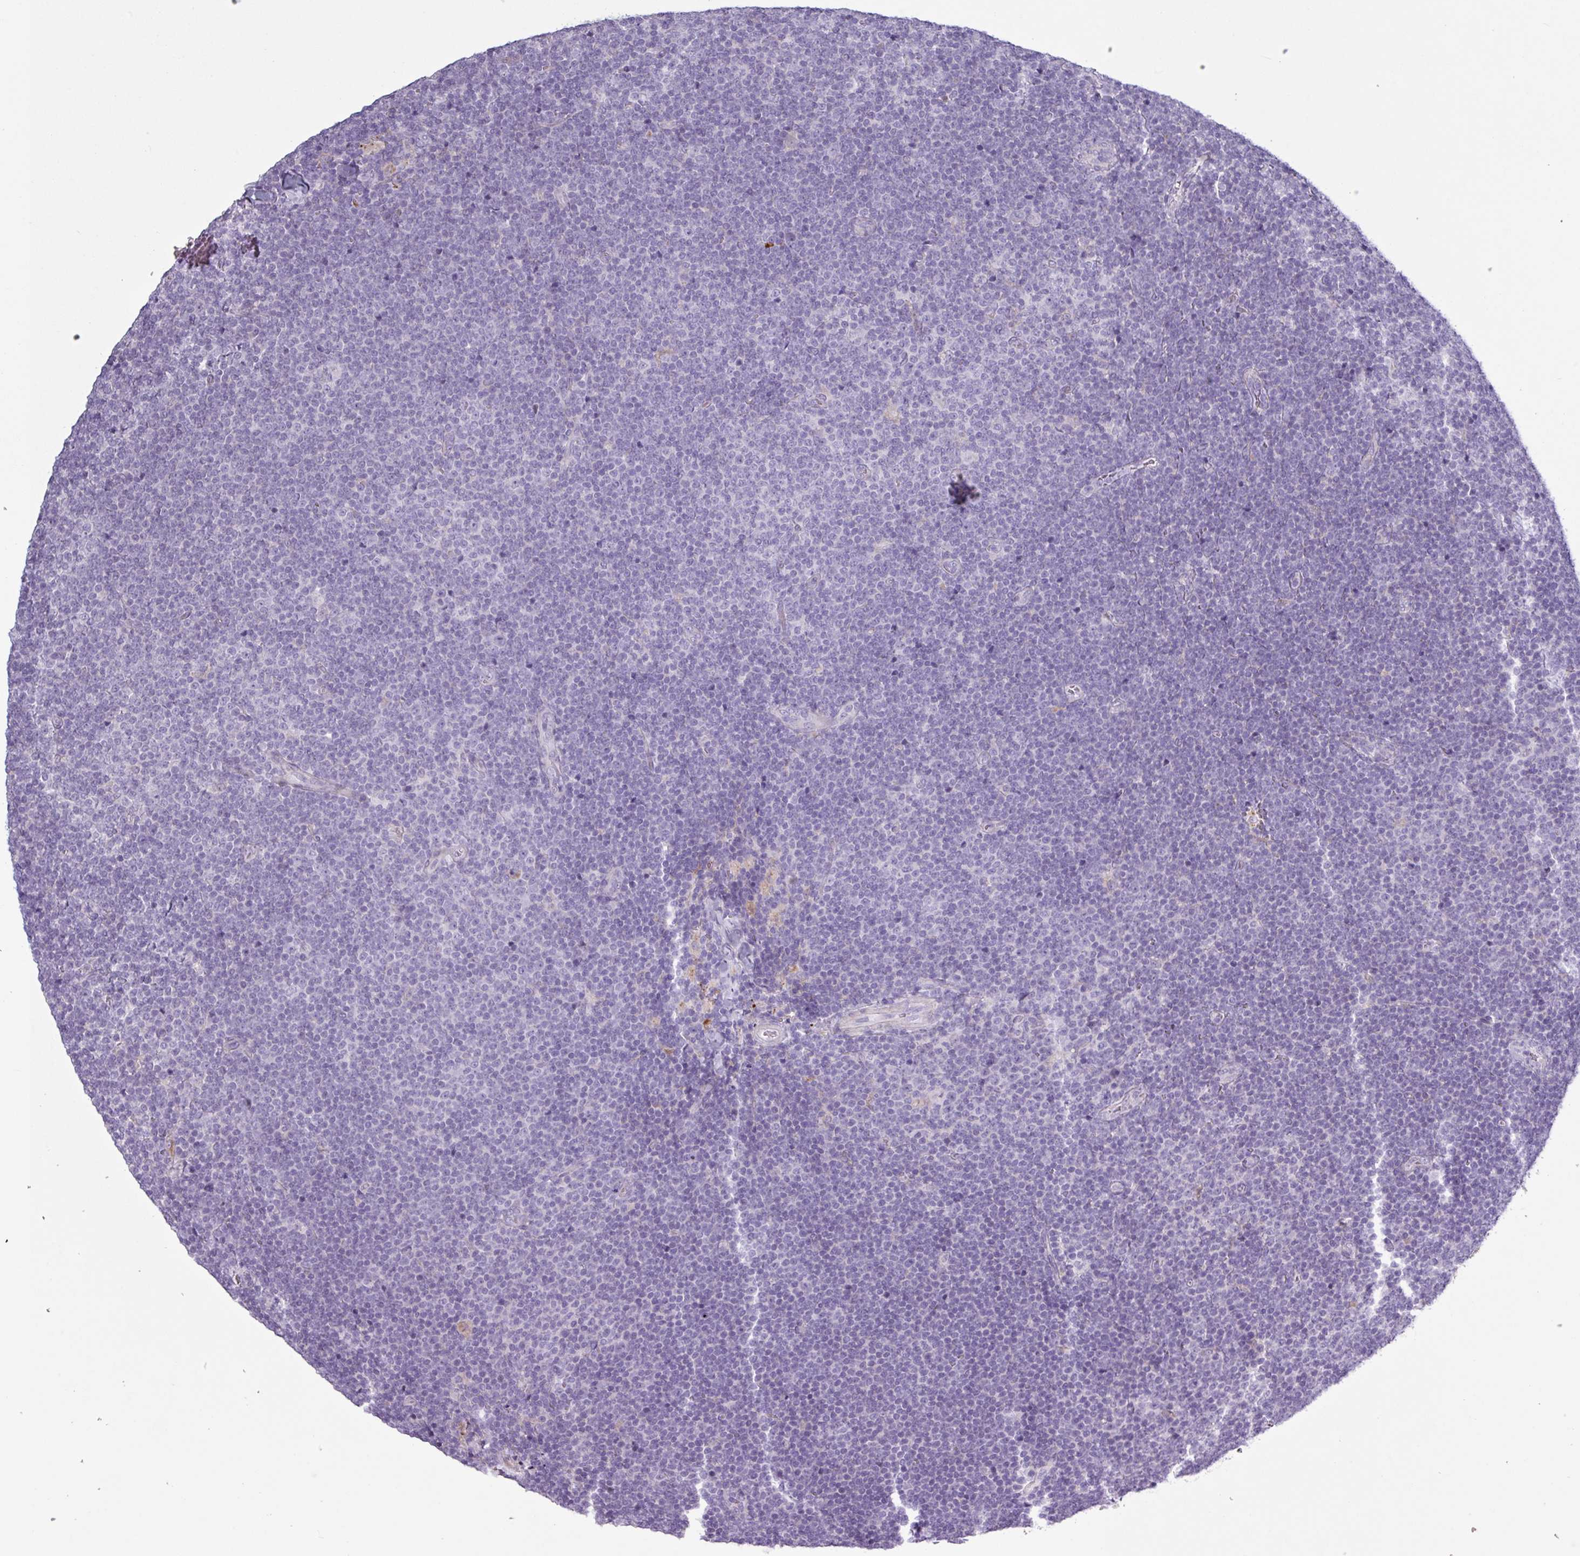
{"staining": {"intensity": "negative", "quantity": "none", "location": "none"}, "tissue": "lymphoma", "cell_type": "Tumor cells", "image_type": "cancer", "snomed": [{"axis": "morphology", "description": "Malignant lymphoma, non-Hodgkin's type, Low grade"}, {"axis": "topography", "description": "Lymph node"}], "caption": "Immunohistochemistry (IHC) histopathology image of lymphoma stained for a protein (brown), which shows no expression in tumor cells.", "gene": "C4B", "patient": {"sex": "male", "age": 48}}